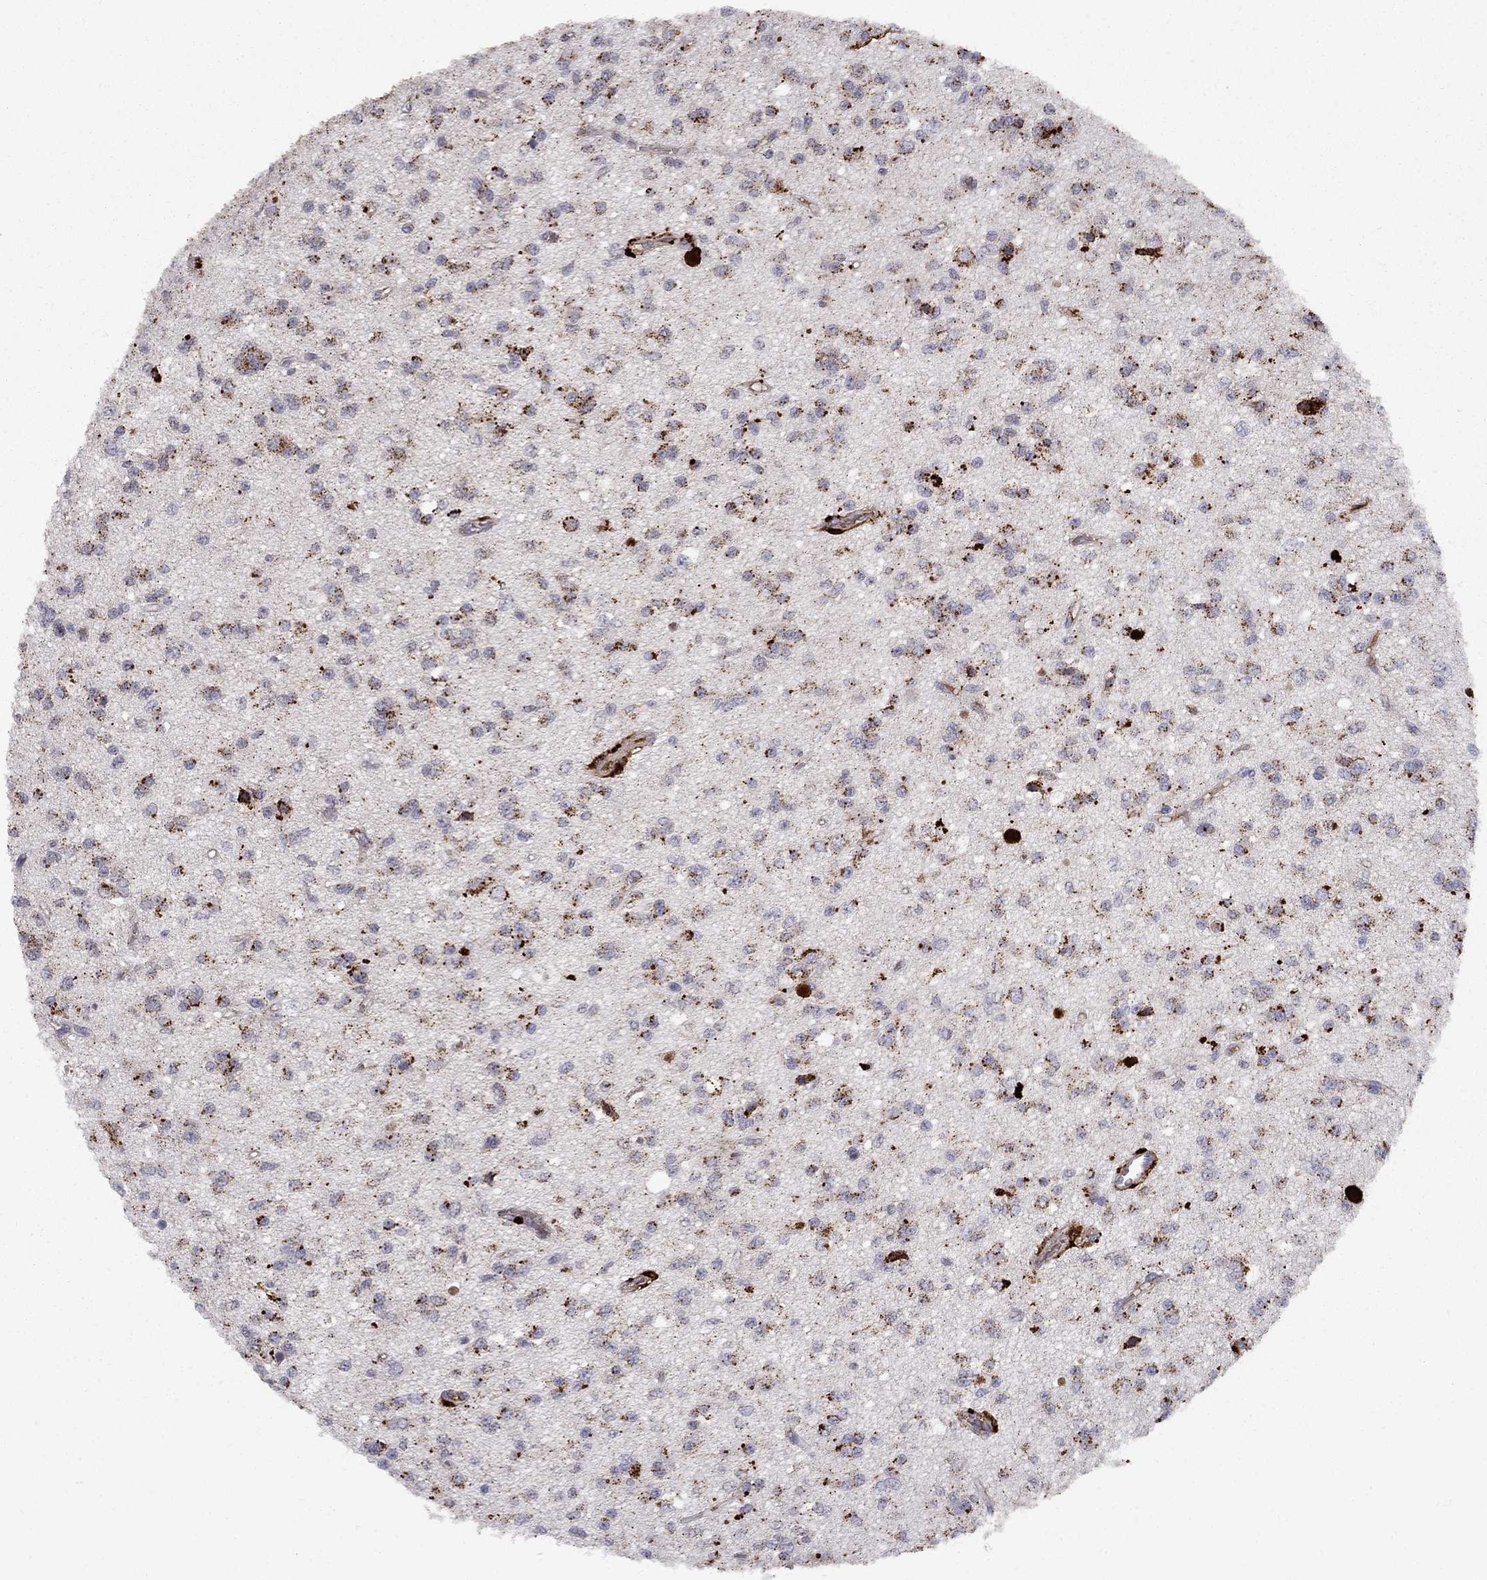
{"staining": {"intensity": "strong", "quantity": "25%-75%", "location": "cytoplasmic/membranous"}, "tissue": "glioma", "cell_type": "Tumor cells", "image_type": "cancer", "snomed": [{"axis": "morphology", "description": "Glioma, malignant, Low grade"}, {"axis": "topography", "description": "Brain"}], "caption": "Immunohistochemistry histopathology image of neoplastic tissue: human malignant glioma (low-grade) stained using immunohistochemistry (IHC) demonstrates high levels of strong protein expression localized specifically in the cytoplasmic/membranous of tumor cells, appearing as a cytoplasmic/membranous brown color.", "gene": "EPDR1", "patient": {"sex": "female", "age": 45}}